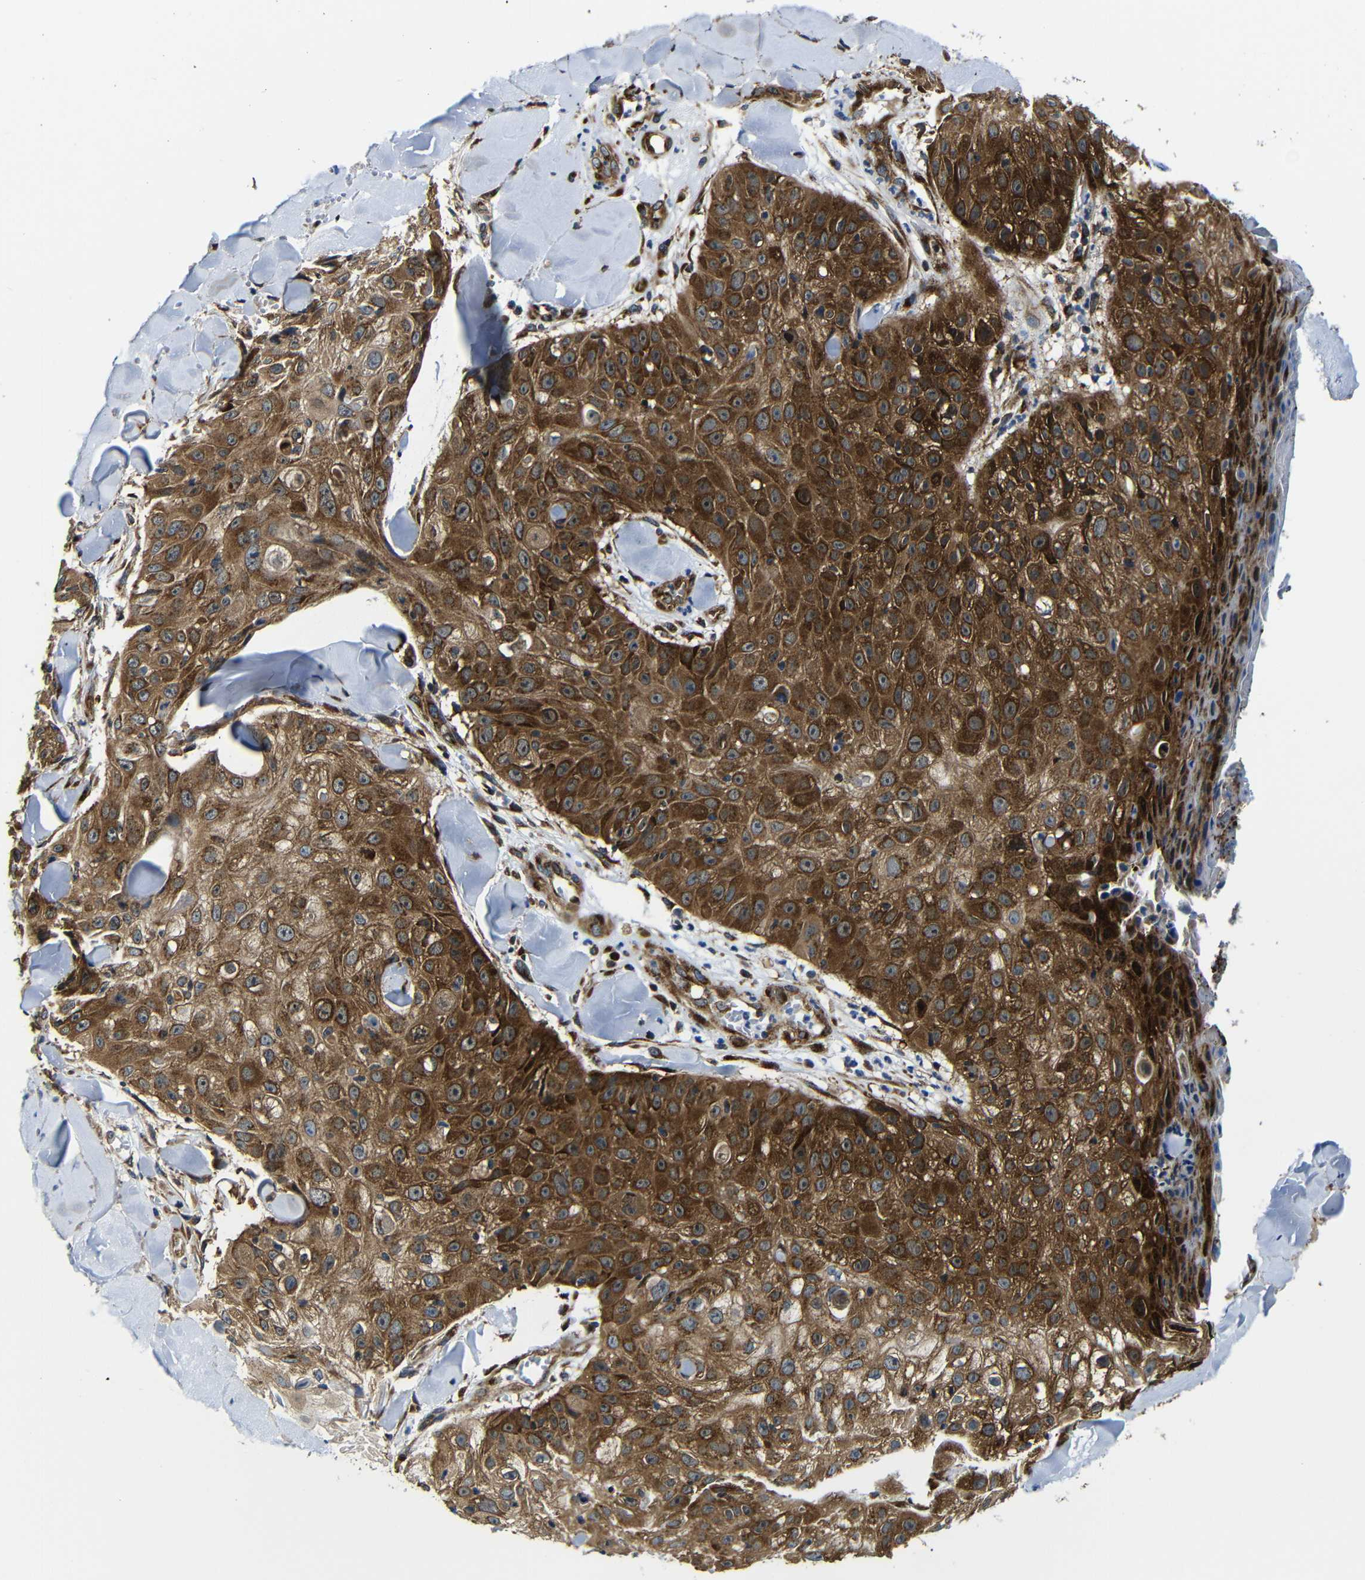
{"staining": {"intensity": "moderate", "quantity": ">75%", "location": "cytoplasmic/membranous"}, "tissue": "skin cancer", "cell_type": "Tumor cells", "image_type": "cancer", "snomed": [{"axis": "morphology", "description": "Squamous cell carcinoma, NOS"}, {"axis": "topography", "description": "Skin"}], "caption": "Immunohistochemical staining of skin squamous cell carcinoma exhibits medium levels of moderate cytoplasmic/membranous protein staining in approximately >75% of tumor cells.", "gene": "ABCE1", "patient": {"sex": "male", "age": 86}}